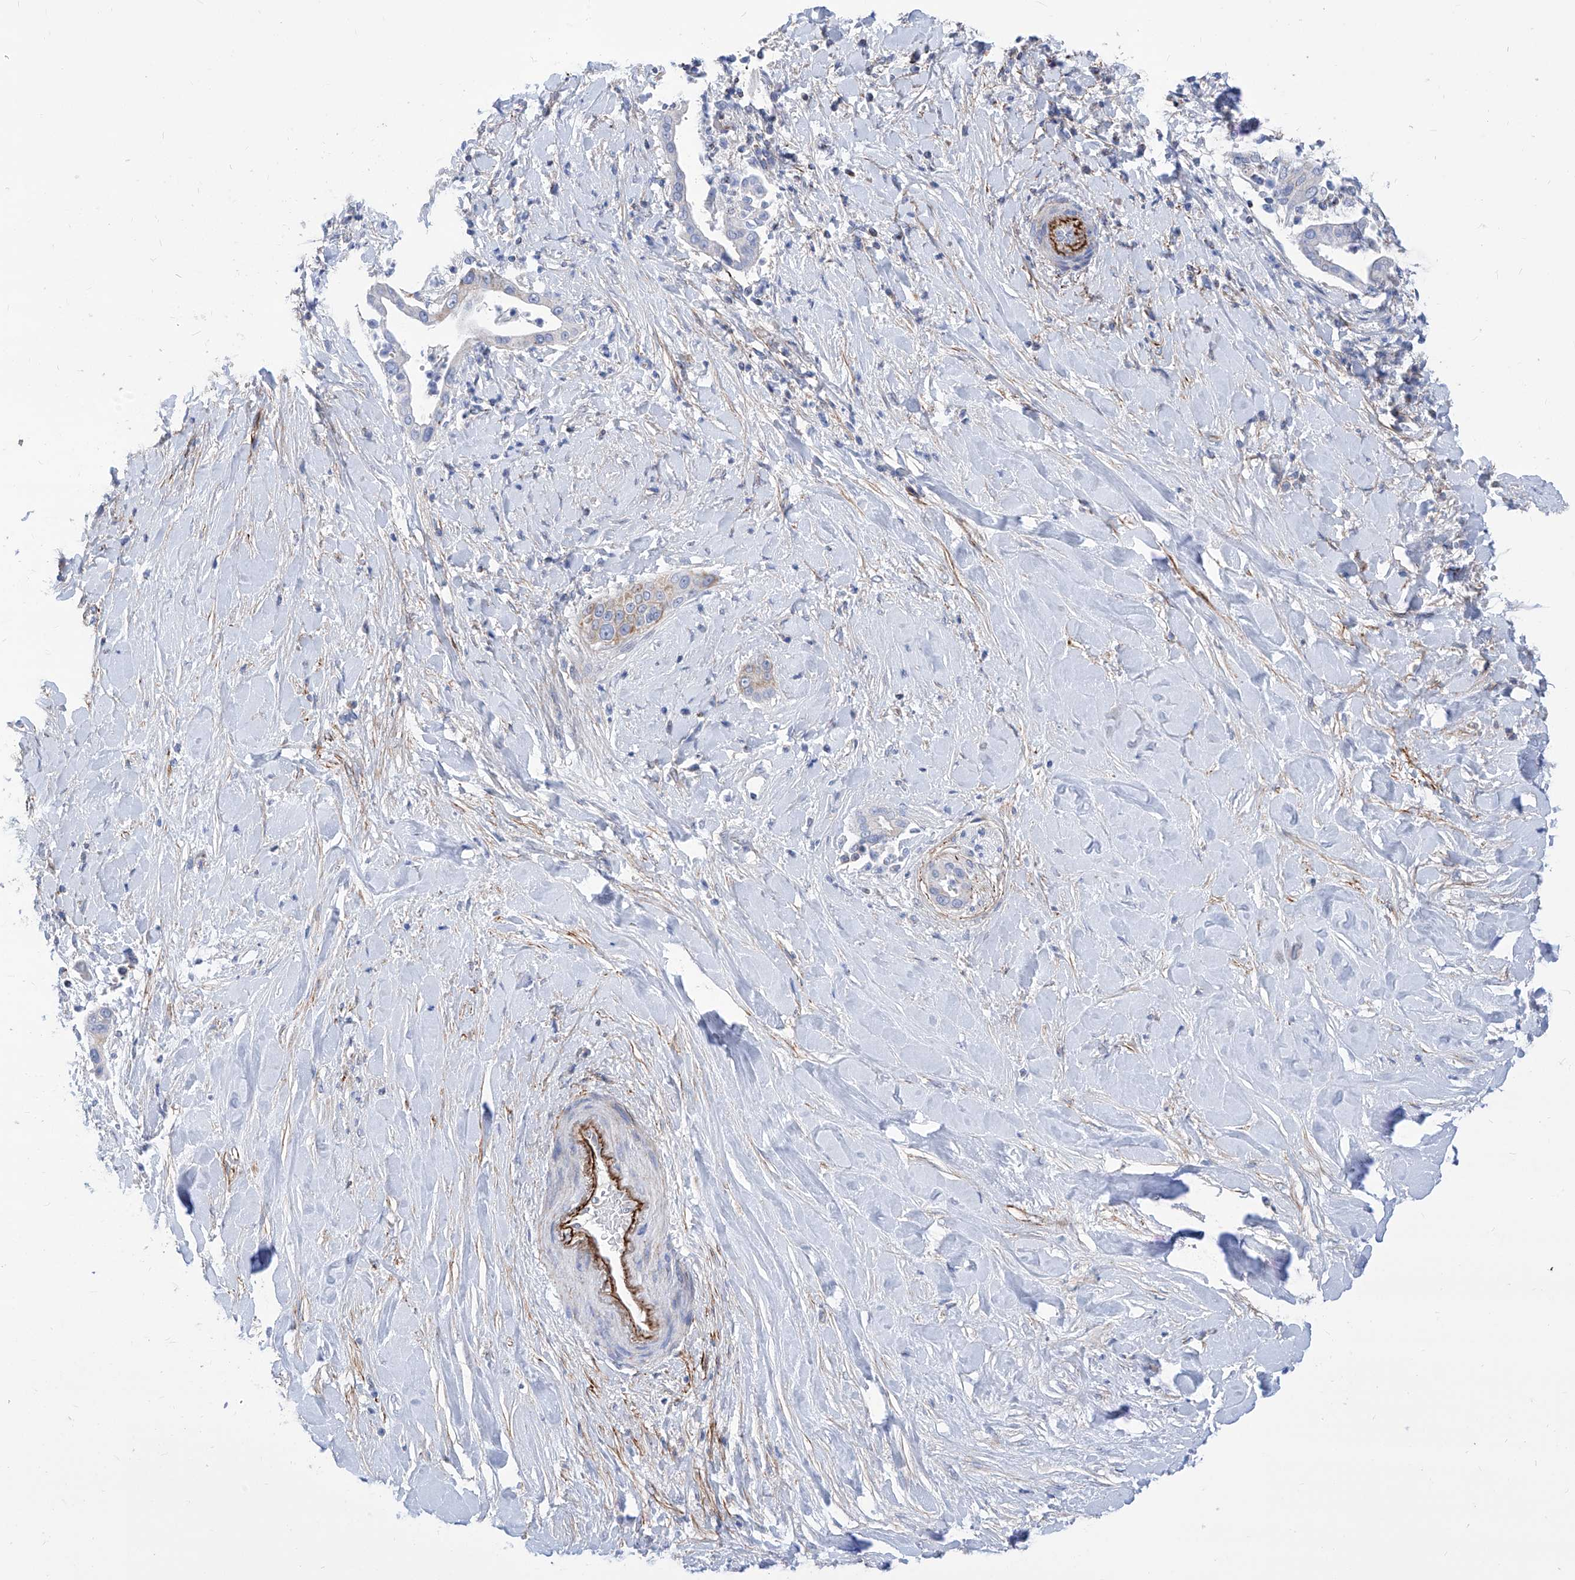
{"staining": {"intensity": "moderate", "quantity": "25%-75%", "location": "cytoplasmic/membranous"}, "tissue": "liver cancer", "cell_type": "Tumor cells", "image_type": "cancer", "snomed": [{"axis": "morphology", "description": "Cholangiocarcinoma"}, {"axis": "topography", "description": "Liver"}], "caption": "Liver cholangiocarcinoma stained for a protein (brown) exhibits moderate cytoplasmic/membranous positive expression in approximately 25%-75% of tumor cells.", "gene": "SRBD1", "patient": {"sex": "female", "age": 54}}